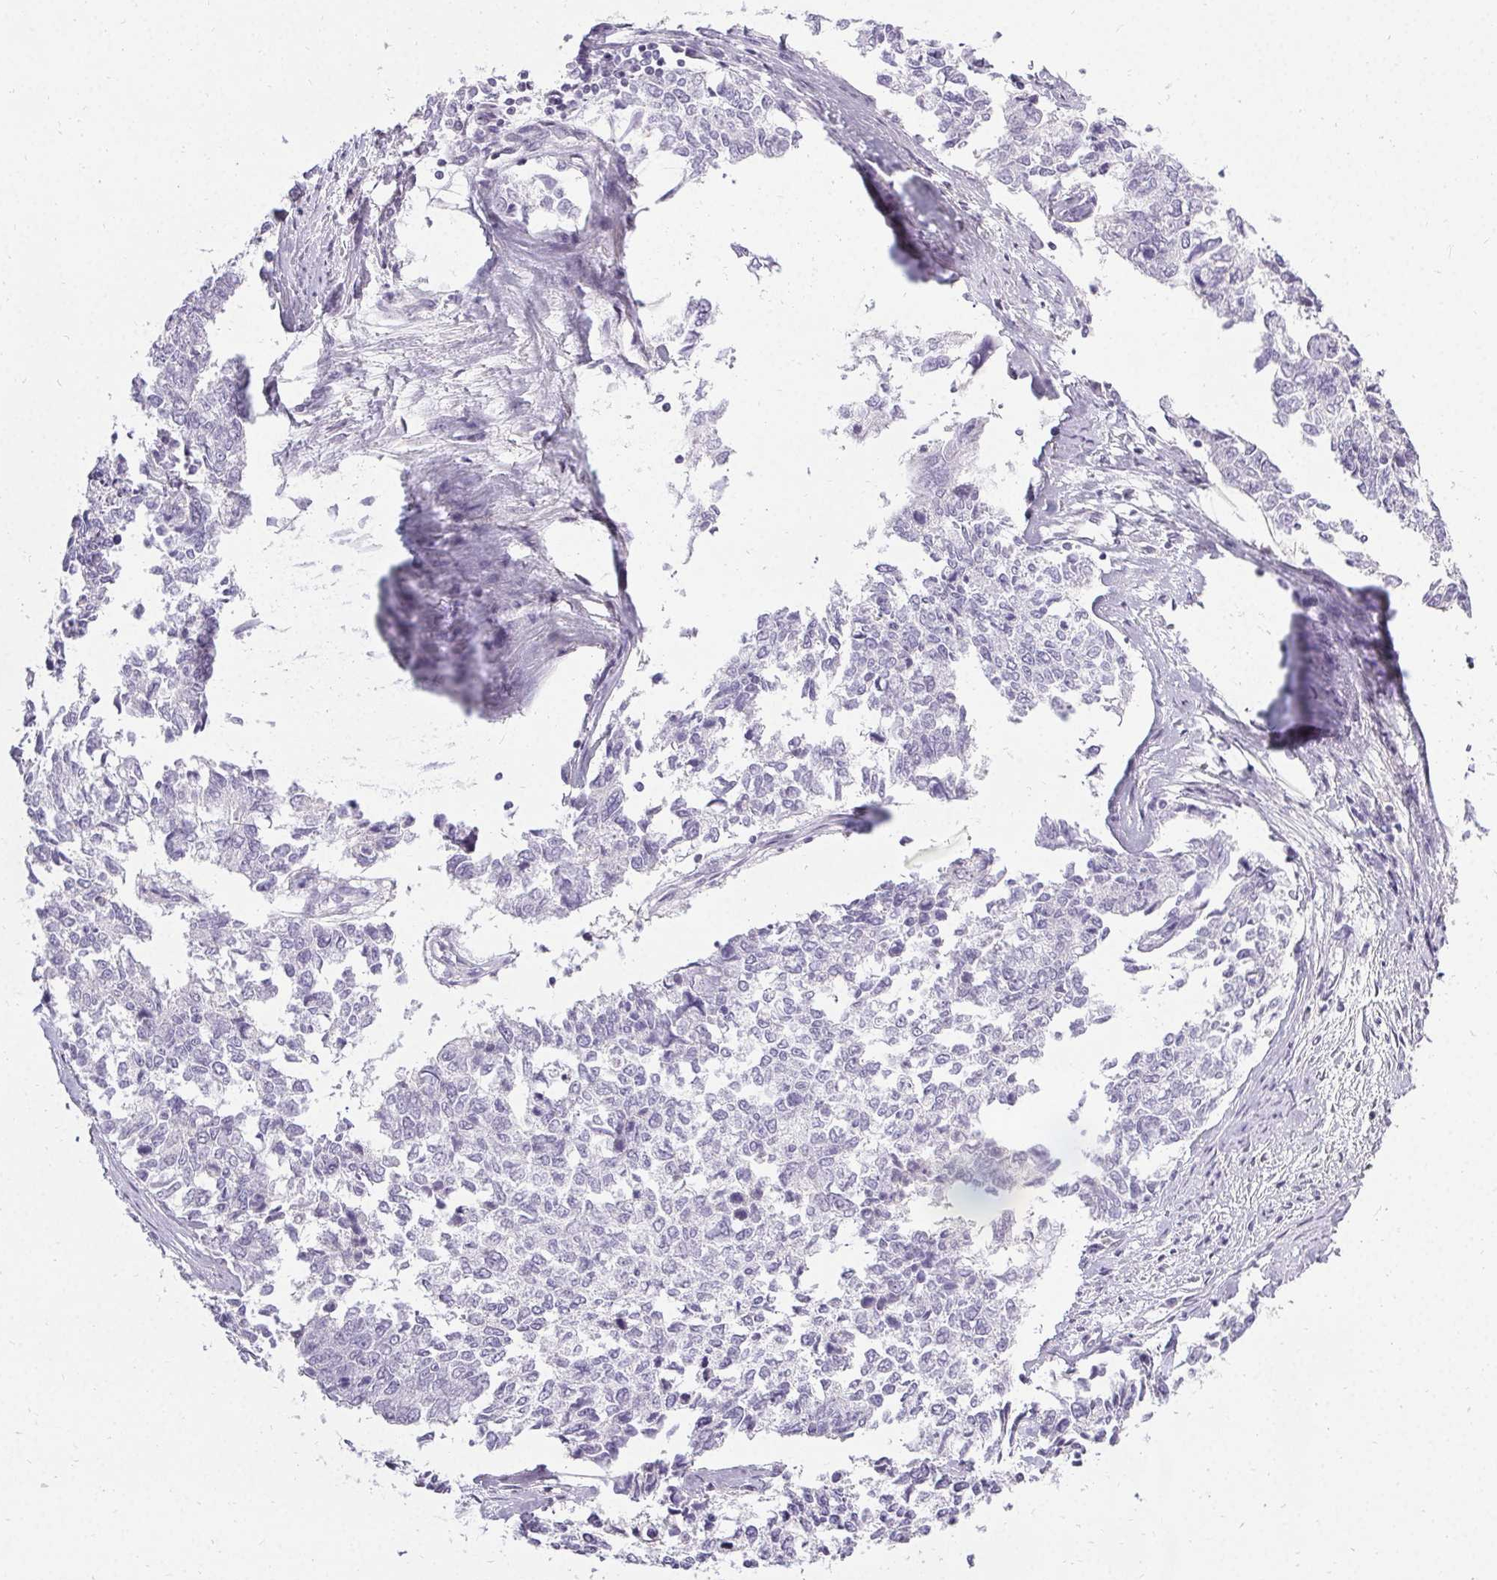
{"staining": {"intensity": "negative", "quantity": "none", "location": "none"}, "tissue": "cervical cancer", "cell_type": "Tumor cells", "image_type": "cancer", "snomed": [{"axis": "morphology", "description": "Adenocarcinoma, NOS"}, {"axis": "topography", "description": "Cervix"}], "caption": "The image demonstrates no significant staining in tumor cells of cervical cancer.", "gene": "PMEL", "patient": {"sex": "female", "age": 63}}